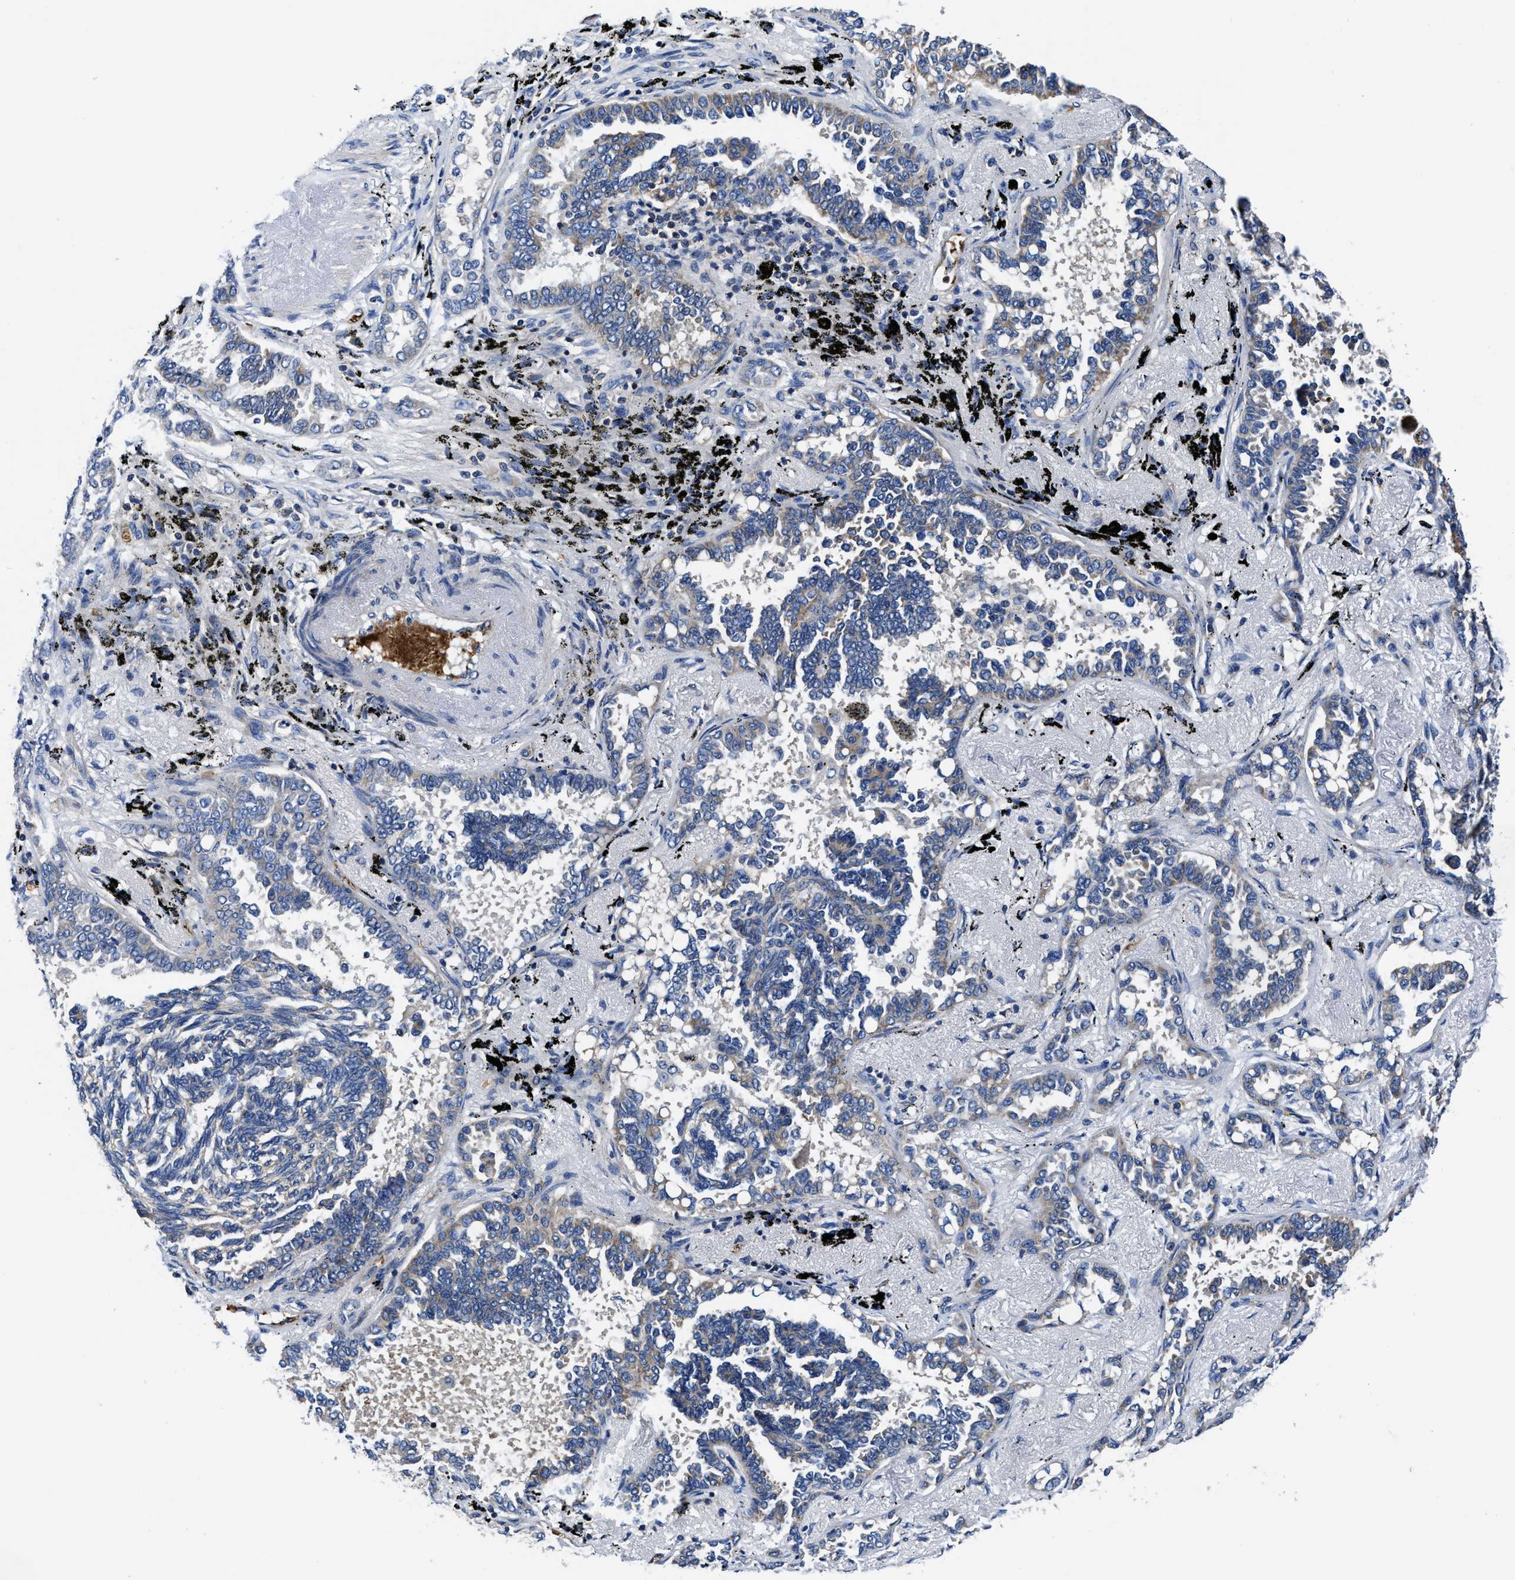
{"staining": {"intensity": "negative", "quantity": "none", "location": "none"}, "tissue": "lung cancer", "cell_type": "Tumor cells", "image_type": "cancer", "snomed": [{"axis": "morphology", "description": "Adenocarcinoma, NOS"}, {"axis": "topography", "description": "Lung"}], "caption": "This micrograph is of lung cancer stained with IHC to label a protein in brown with the nuclei are counter-stained blue. There is no positivity in tumor cells. The staining was performed using DAB to visualize the protein expression in brown, while the nuclei were stained in blue with hematoxylin (Magnification: 20x).", "gene": "PHLPP1", "patient": {"sex": "male", "age": 59}}